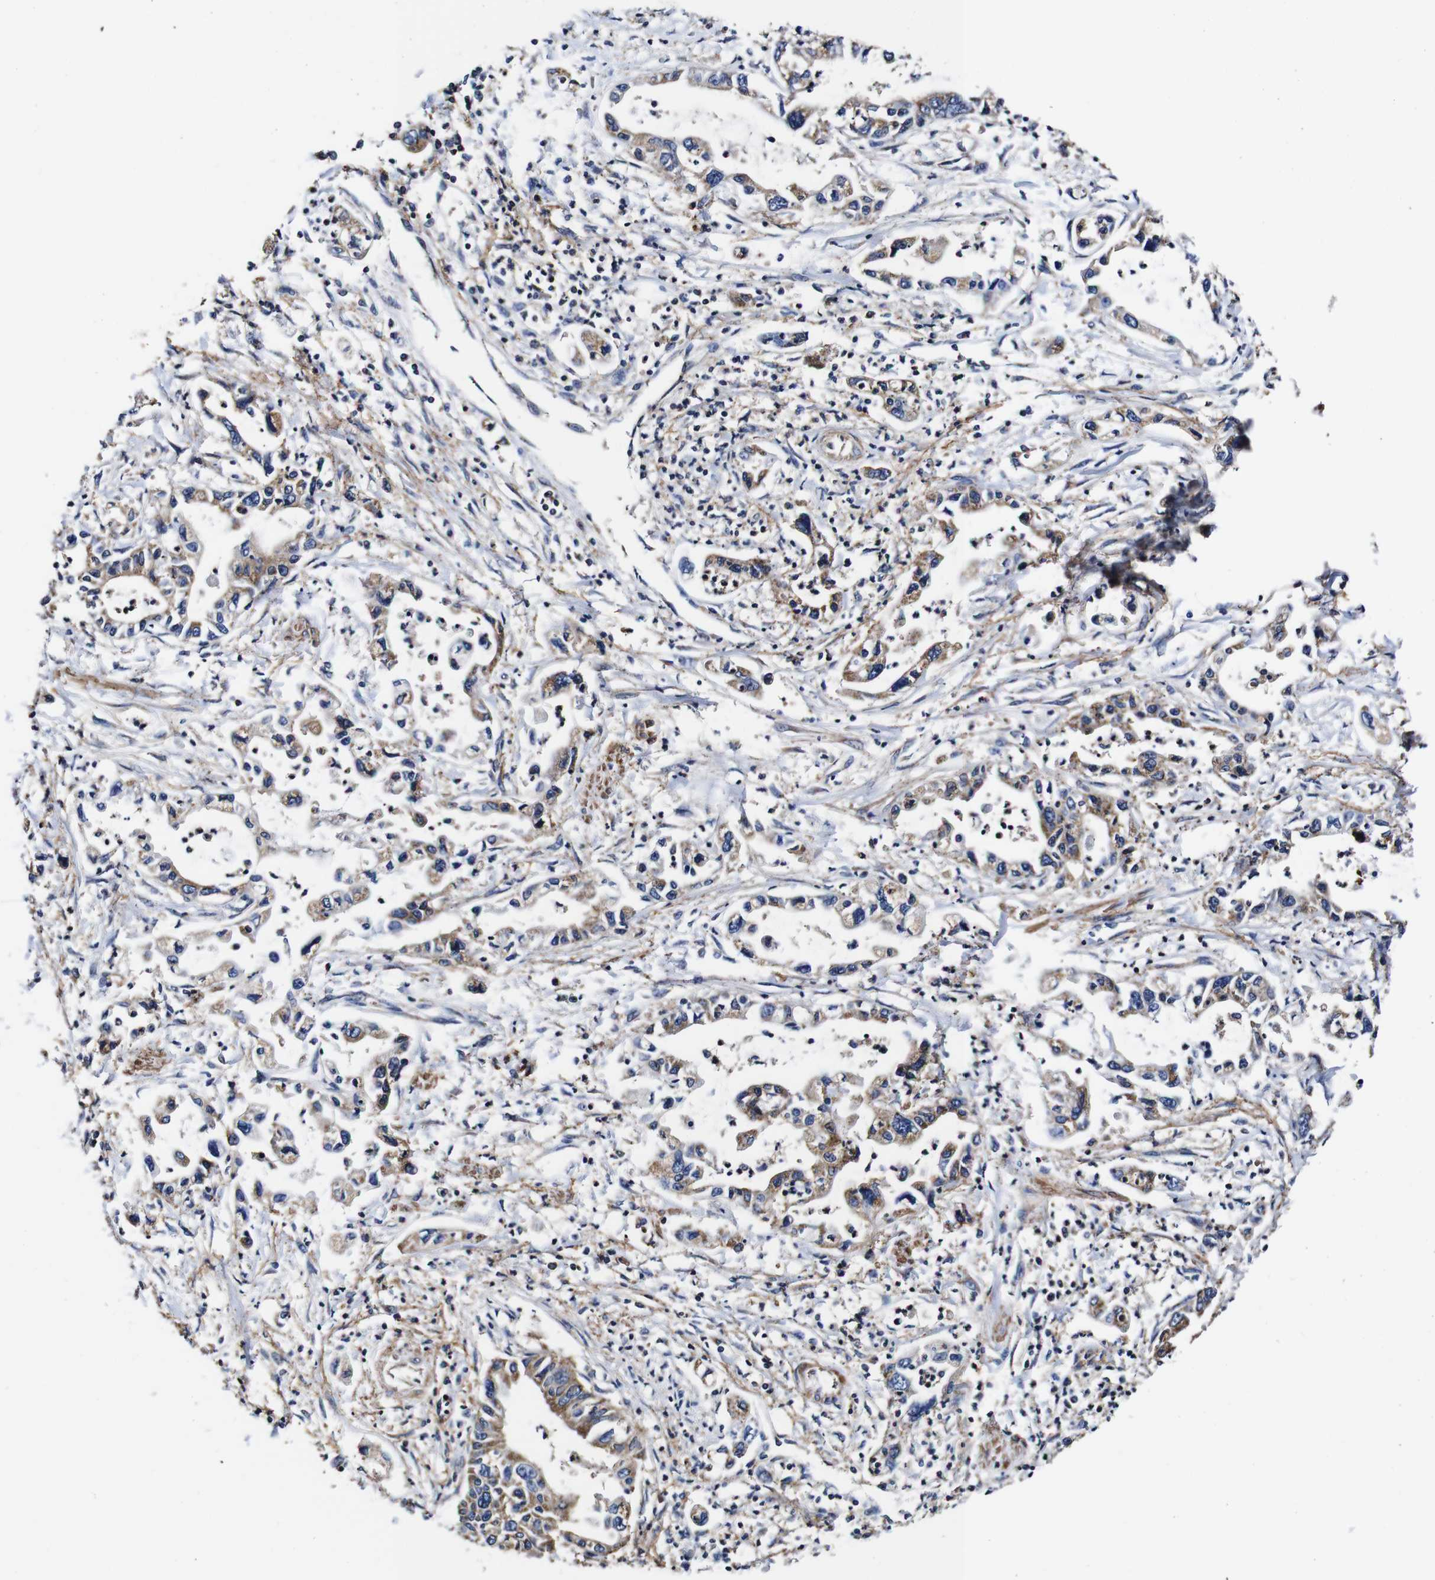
{"staining": {"intensity": "moderate", "quantity": "25%-75%", "location": "cytoplasmic/membranous"}, "tissue": "pancreatic cancer", "cell_type": "Tumor cells", "image_type": "cancer", "snomed": [{"axis": "morphology", "description": "Adenocarcinoma, NOS"}, {"axis": "topography", "description": "Pancreas"}], "caption": "Immunohistochemistry (IHC) of pancreatic cancer (adenocarcinoma) exhibits medium levels of moderate cytoplasmic/membranous staining in approximately 25%-75% of tumor cells.", "gene": "PDCD6IP", "patient": {"sex": "male", "age": 56}}